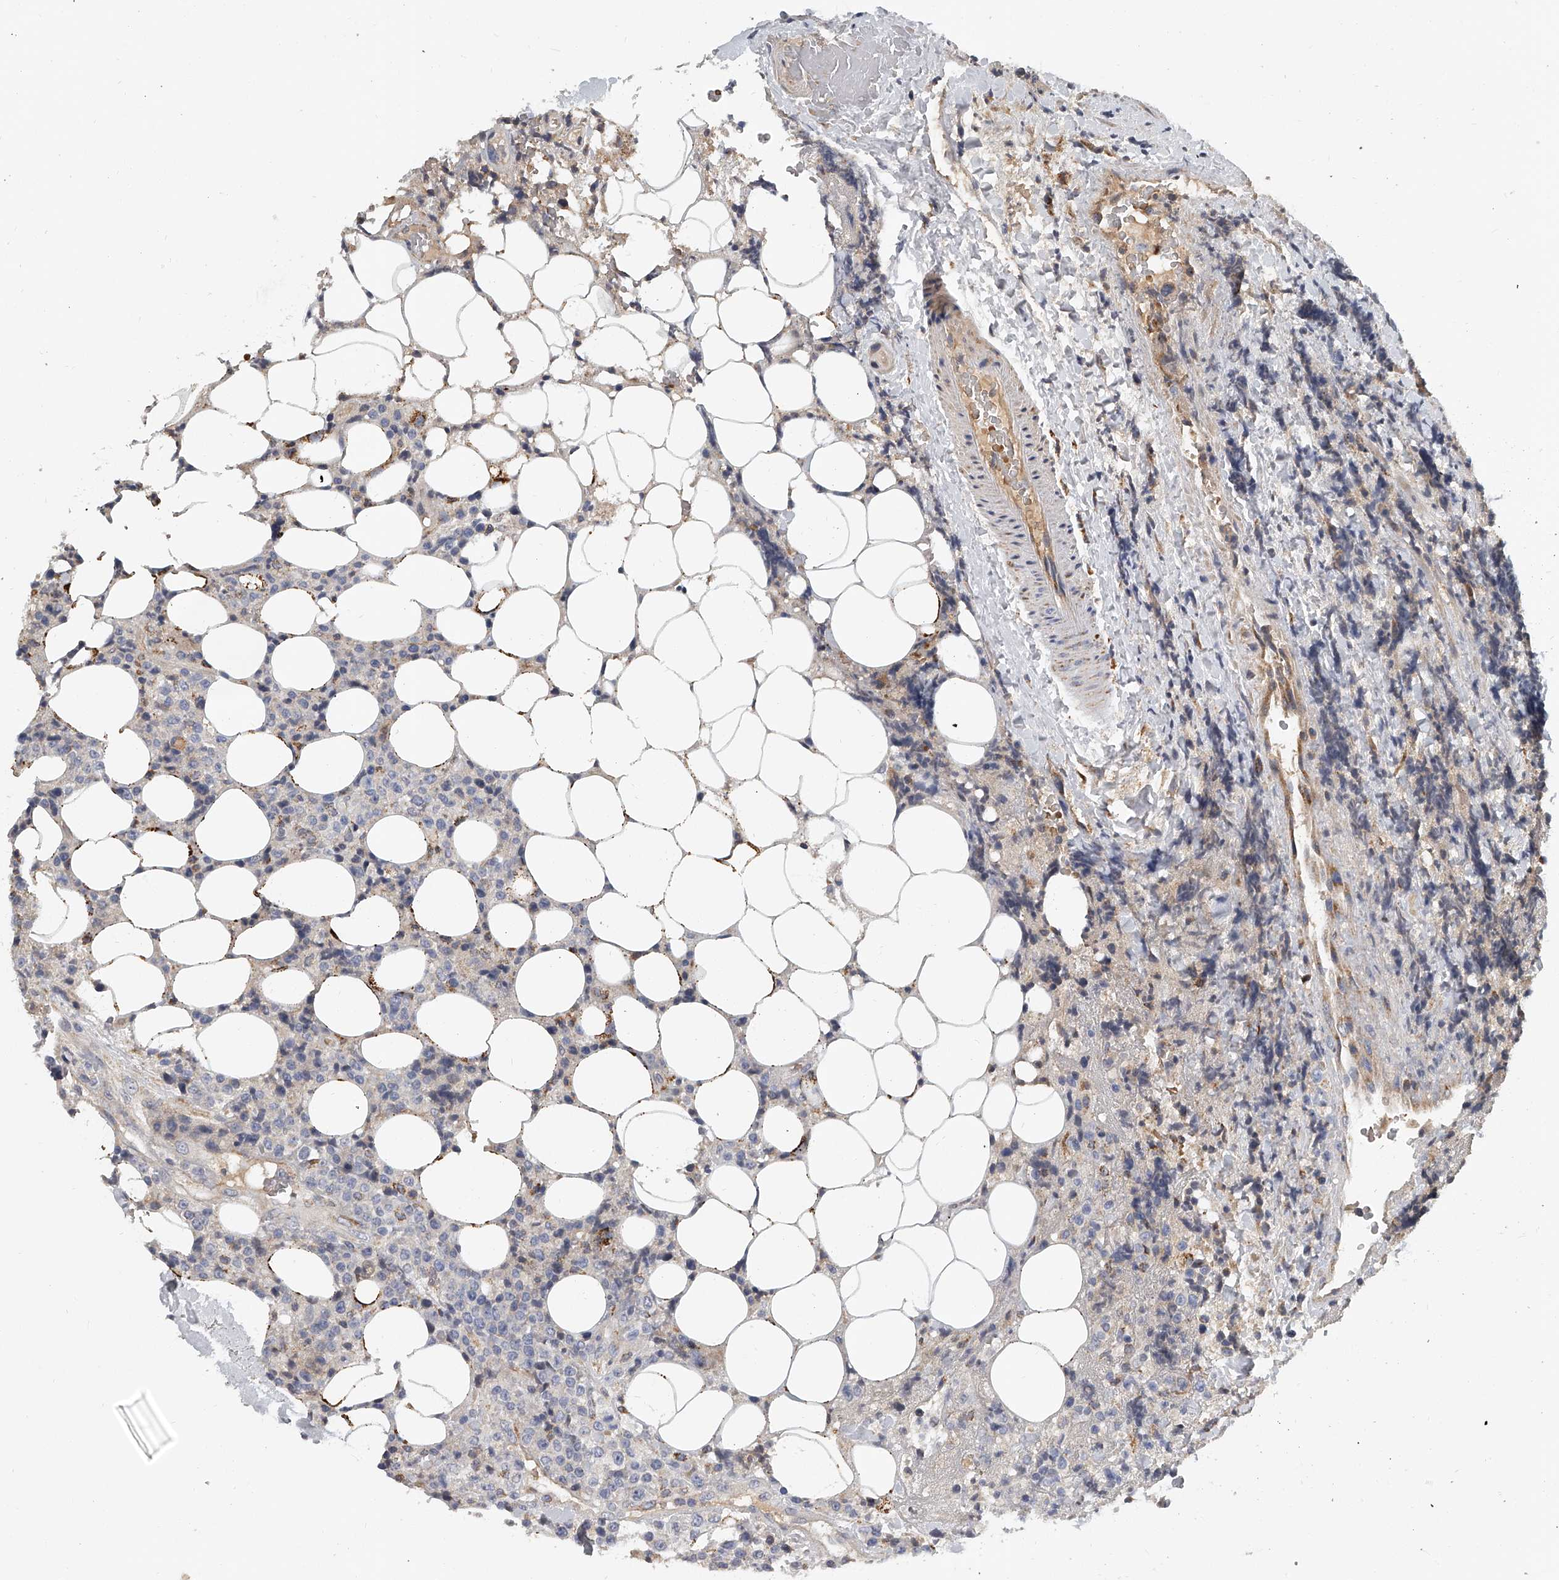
{"staining": {"intensity": "negative", "quantity": "none", "location": "none"}, "tissue": "lymphoma", "cell_type": "Tumor cells", "image_type": "cancer", "snomed": [{"axis": "morphology", "description": "Malignant lymphoma, non-Hodgkin's type, High grade"}, {"axis": "topography", "description": "Lymph node"}], "caption": "Tumor cells show no significant protein expression in high-grade malignant lymphoma, non-Hodgkin's type. (DAB IHC, high magnification).", "gene": "KLHL7", "patient": {"sex": "male", "age": 13}}